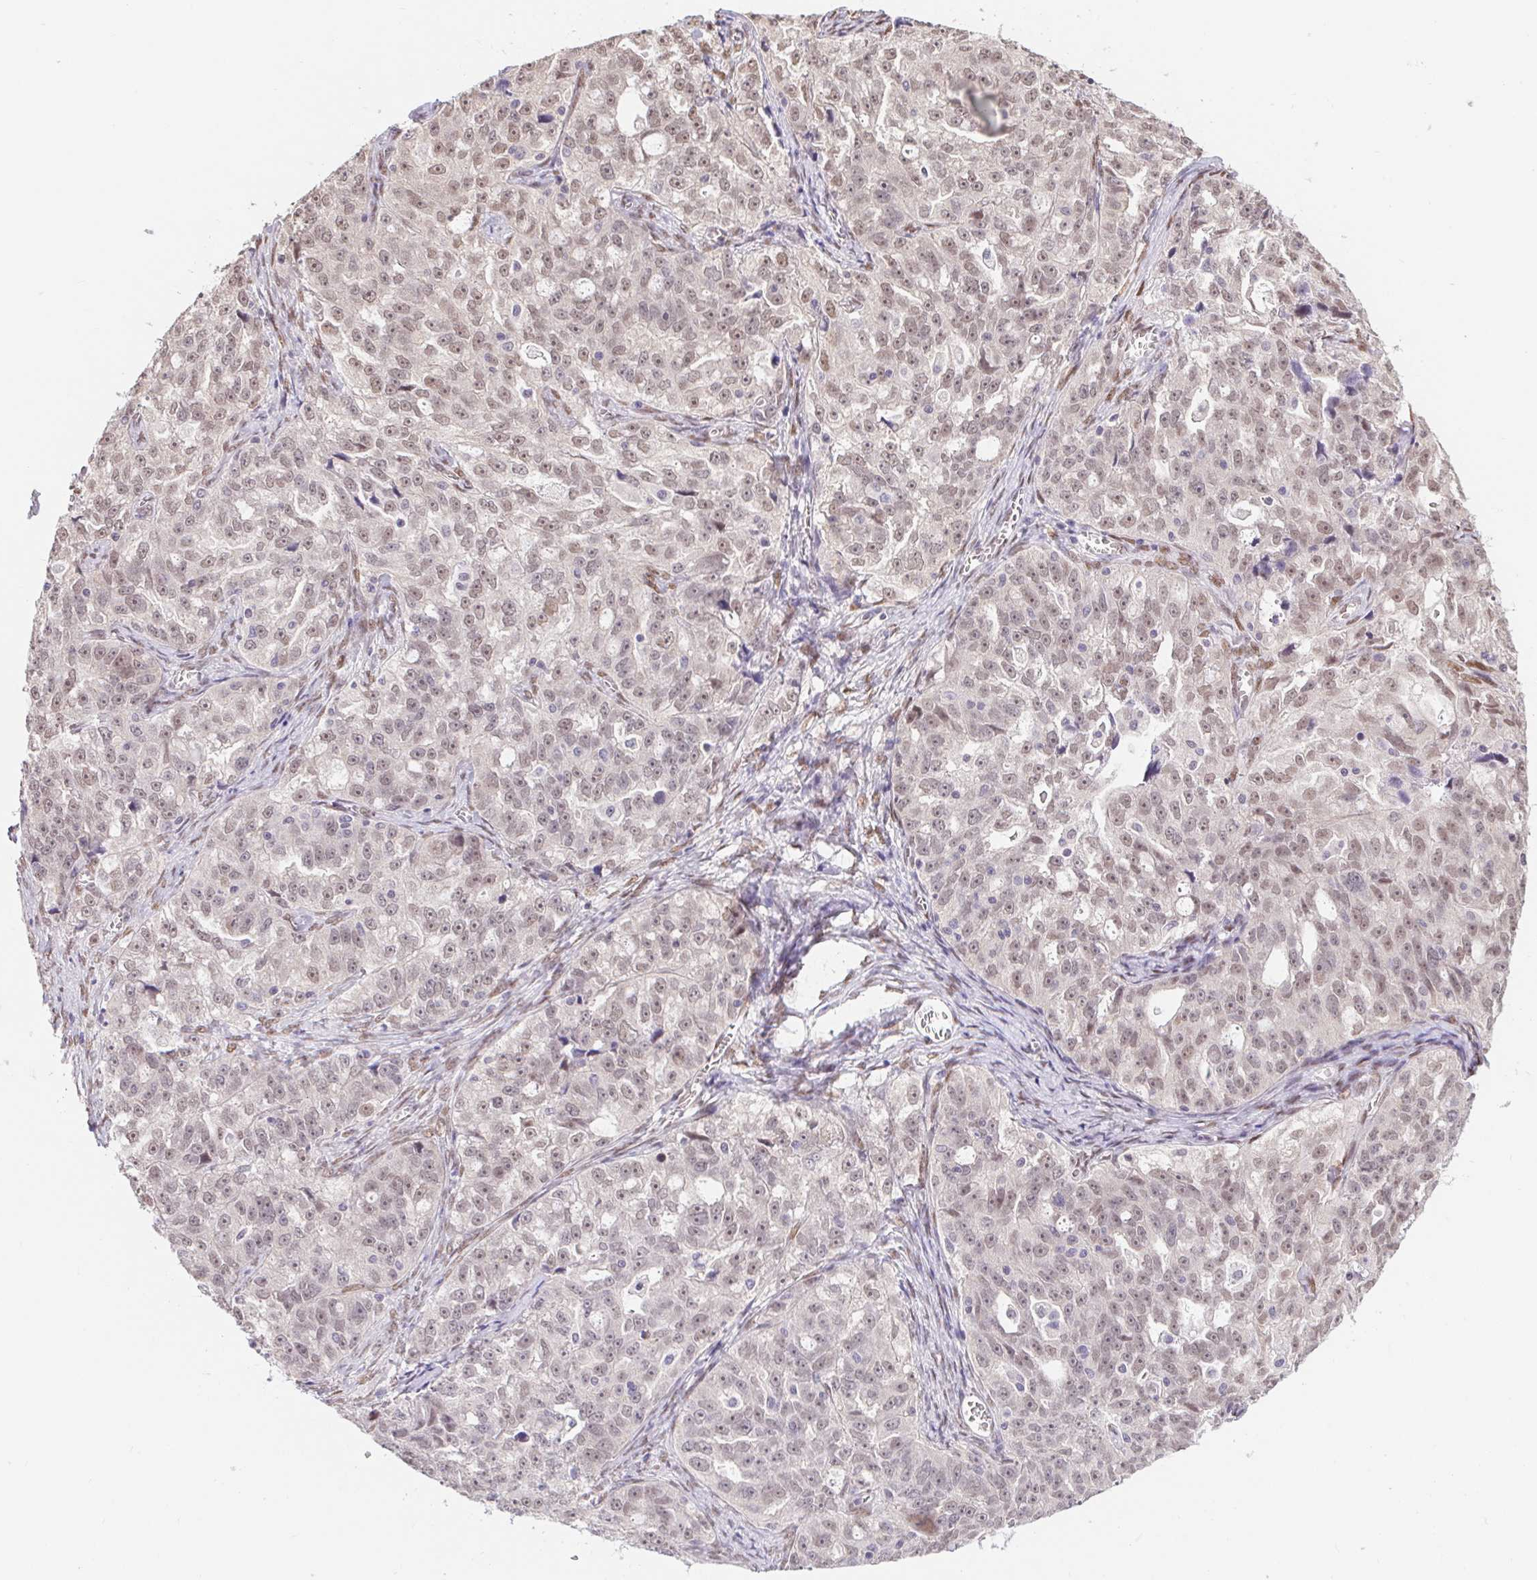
{"staining": {"intensity": "weak", "quantity": ">75%", "location": "nuclear"}, "tissue": "ovarian cancer", "cell_type": "Tumor cells", "image_type": "cancer", "snomed": [{"axis": "morphology", "description": "Cystadenocarcinoma, serous, NOS"}, {"axis": "topography", "description": "Ovary"}], "caption": "Ovarian cancer (serous cystadenocarcinoma) stained with a protein marker demonstrates weak staining in tumor cells.", "gene": "CAND1", "patient": {"sex": "female", "age": 51}}